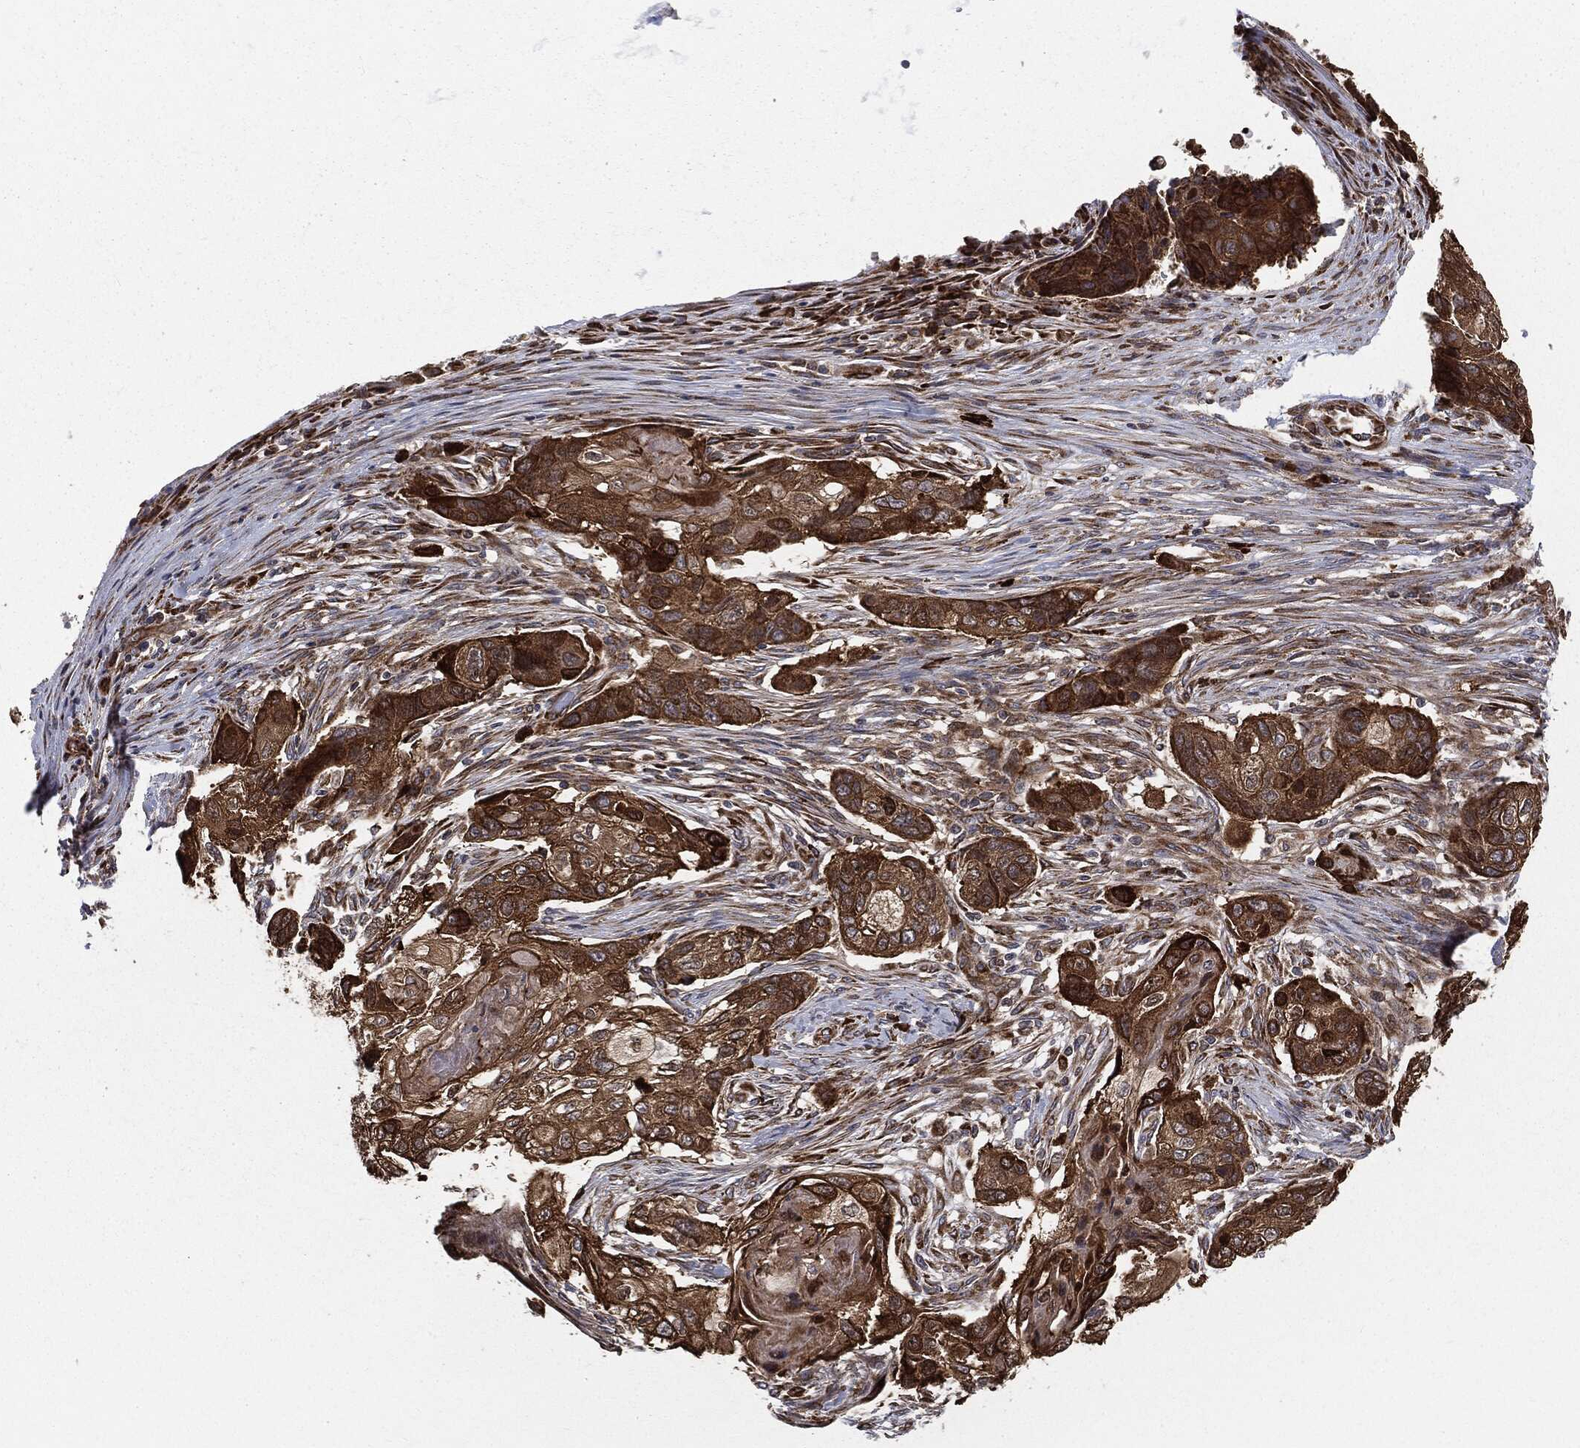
{"staining": {"intensity": "strong", "quantity": ">75%", "location": "cytoplasmic/membranous"}, "tissue": "lung cancer", "cell_type": "Tumor cells", "image_type": "cancer", "snomed": [{"axis": "morphology", "description": "Normal tissue, NOS"}, {"axis": "morphology", "description": "Squamous cell carcinoma, NOS"}, {"axis": "topography", "description": "Bronchus"}, {"axis": "topography", "description": "Lung"}], "caption": "A high-resolution photomicrograph shows IHC staining of lung cancer (squamous cell carcinoma), which shows strong cytoplasmic/membranous staining in approximately >75% of tumor cells. Using DAB (brown) and hematoxylin (blue) stains, captured at high magnification using brightfield microscopy.", "gene": "CYLD", "patient": {"sex": "male", "age": 69}}